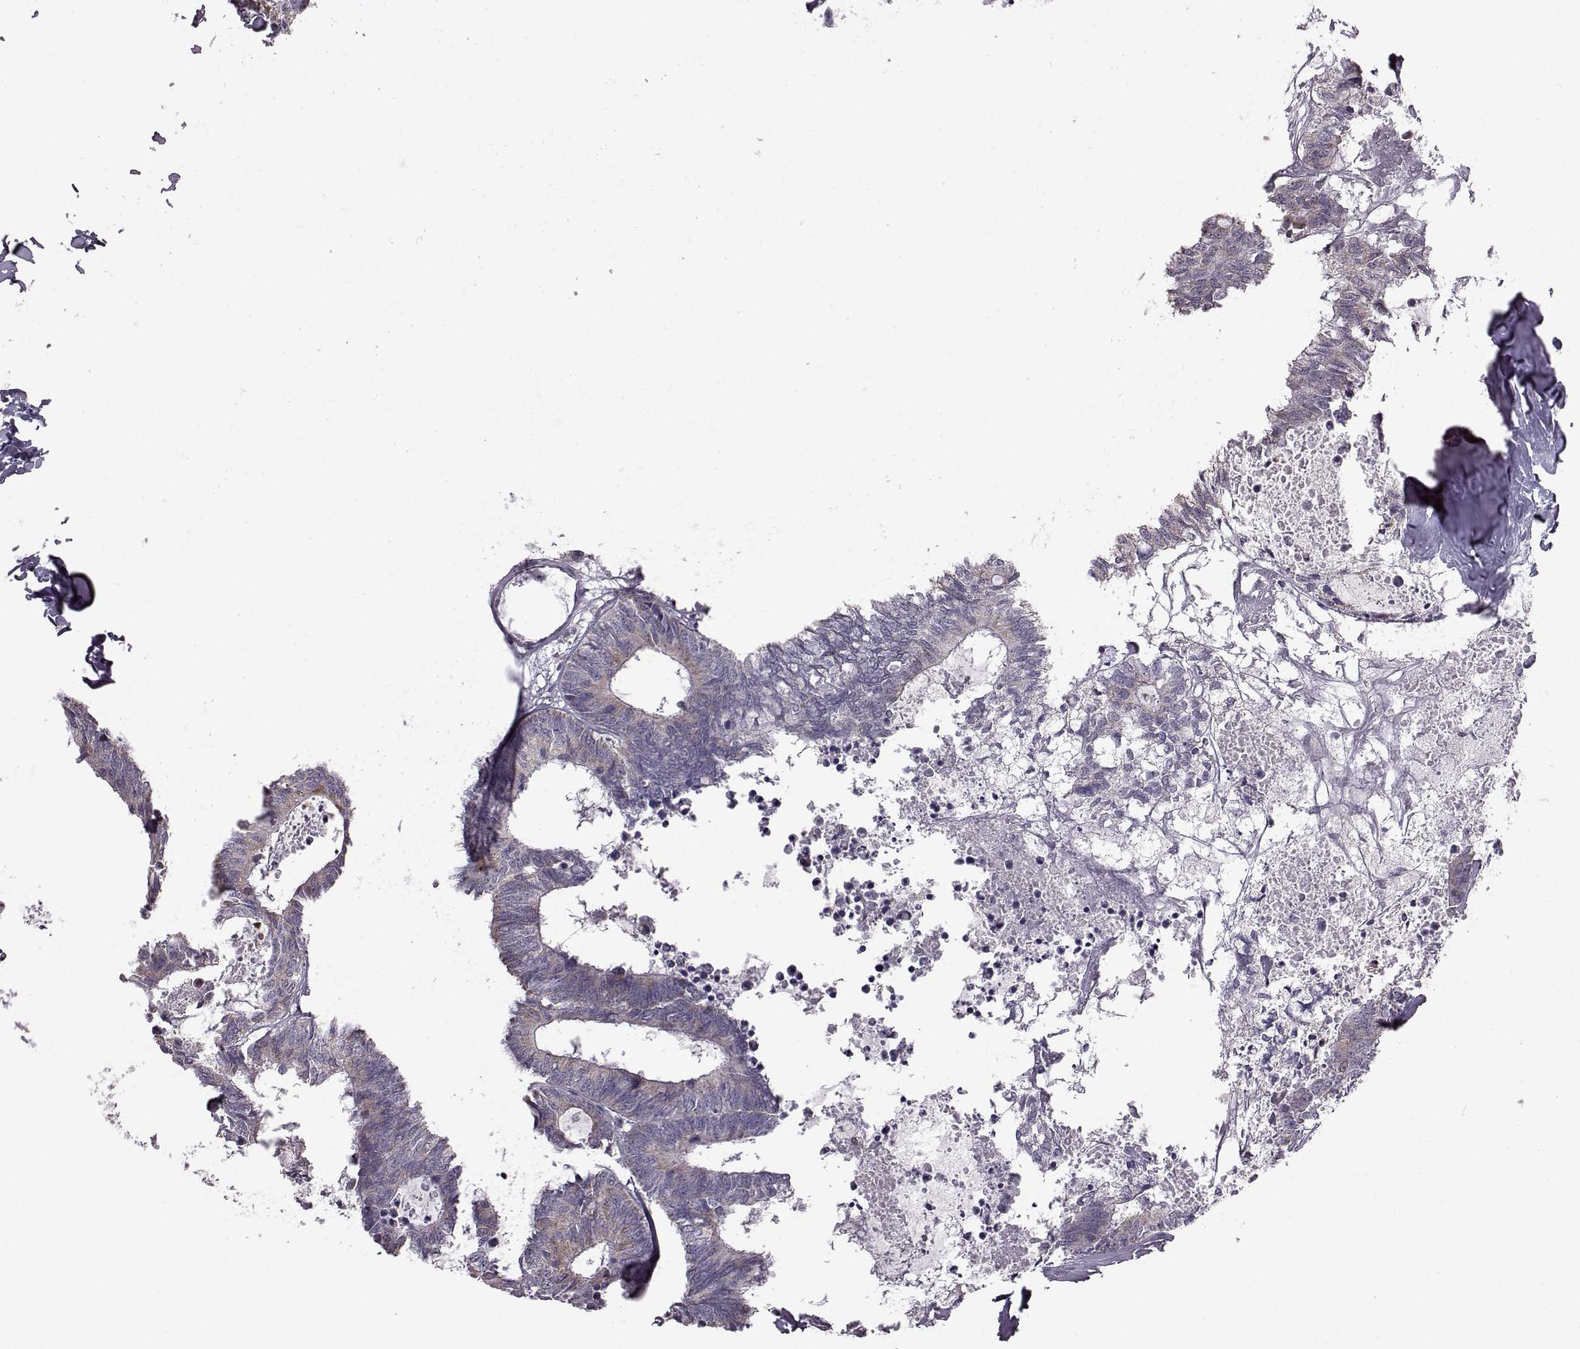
{"staining": {"intensity": "weak", "quantity": "<25%", "location": "cytoplasmic/membranous"}, "tissue": "colorectal cancer", "cell_type": "Tumor cells", "image_type": "cancer", "snomed": [{"axis": "morphology", "description": "Adenocarcinoma, NOS"}, {"axis": "topography", "description": "Colon"}, {"axis": "topography", "description": "Rectum"}], "caption": "This is an IHC histopathology image of colorectal cancer. There is no positivity in tumor cells.", "gene": "DOK2", "patient": {"sex": "male", "age": 57}}